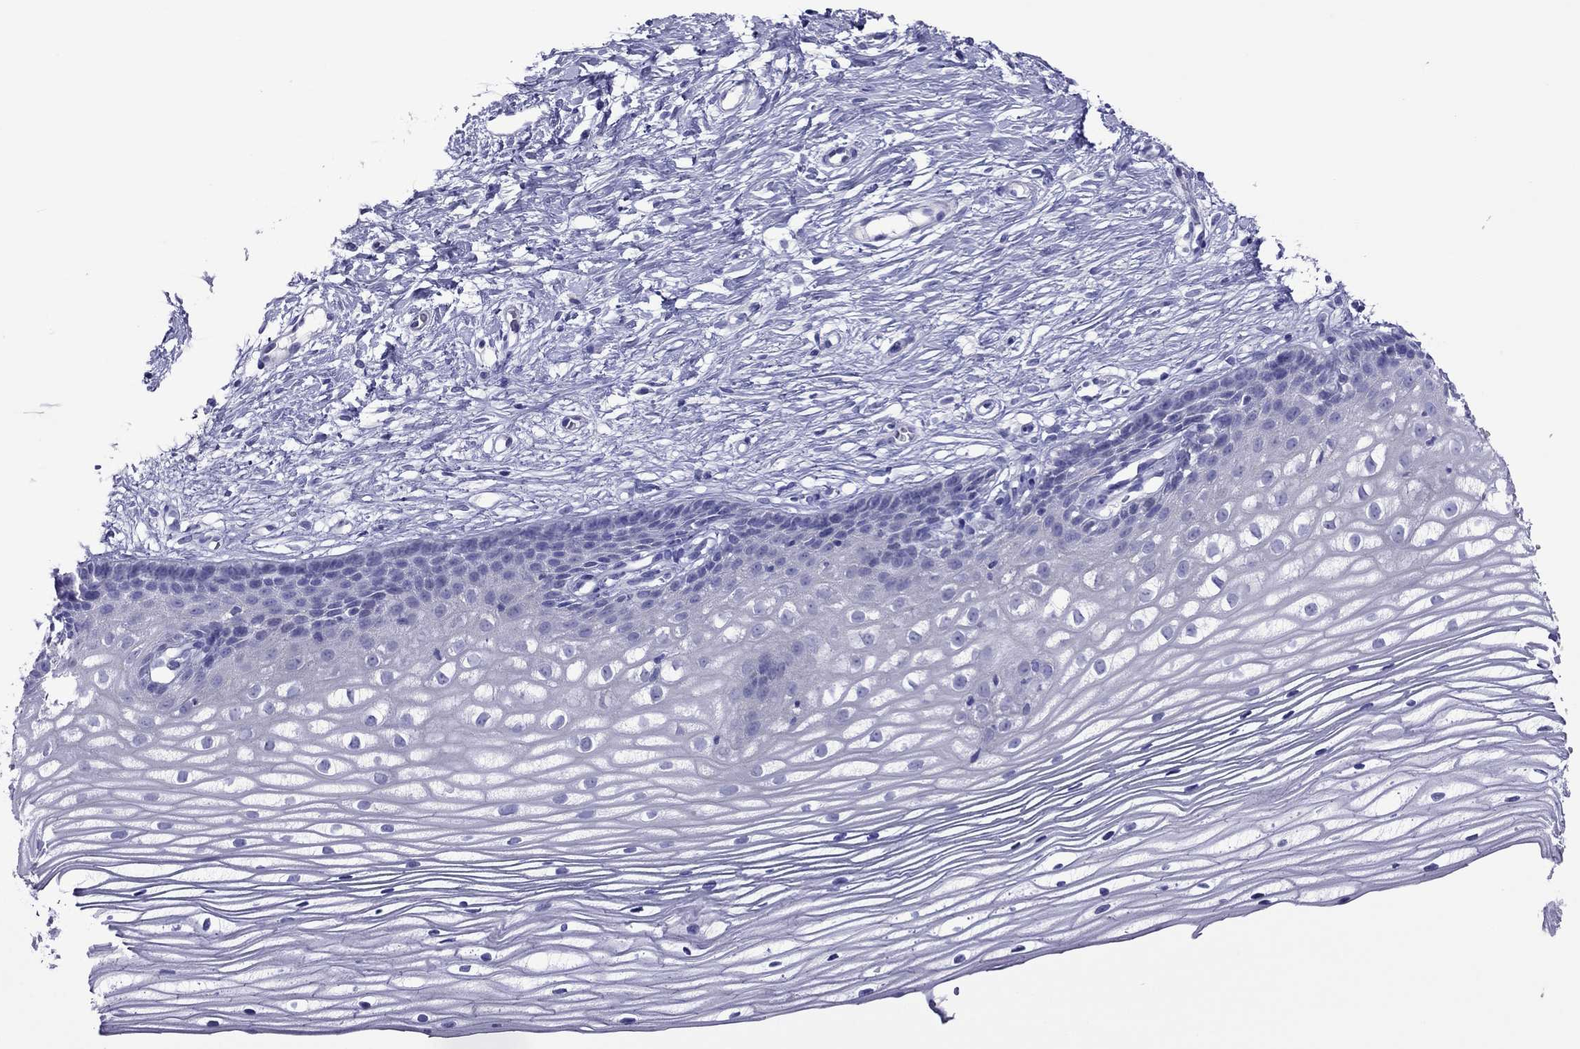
{"staining": {"intensity": "negative", "quantity": "none", "location": "none"}, "tissue": "cervix", "cell_type": "Glandular cells", "image_type": "normal", "snomed": [{"axis": "morphology", "description": "Normal tissue, NOS"}, {"axis": "topography", "description": "Cervix"}], "caption": "Protein analysis of unremarkable cervix reveals no significant expression in glandular cells. The staining was performed using DAB to visualize the protein expression in brown, while the nuclei were stained in blue with hematoxylin (Magnification: 20x).", "gene": "PCDHA6", "patient": {"sex": "female", "age": 40}}